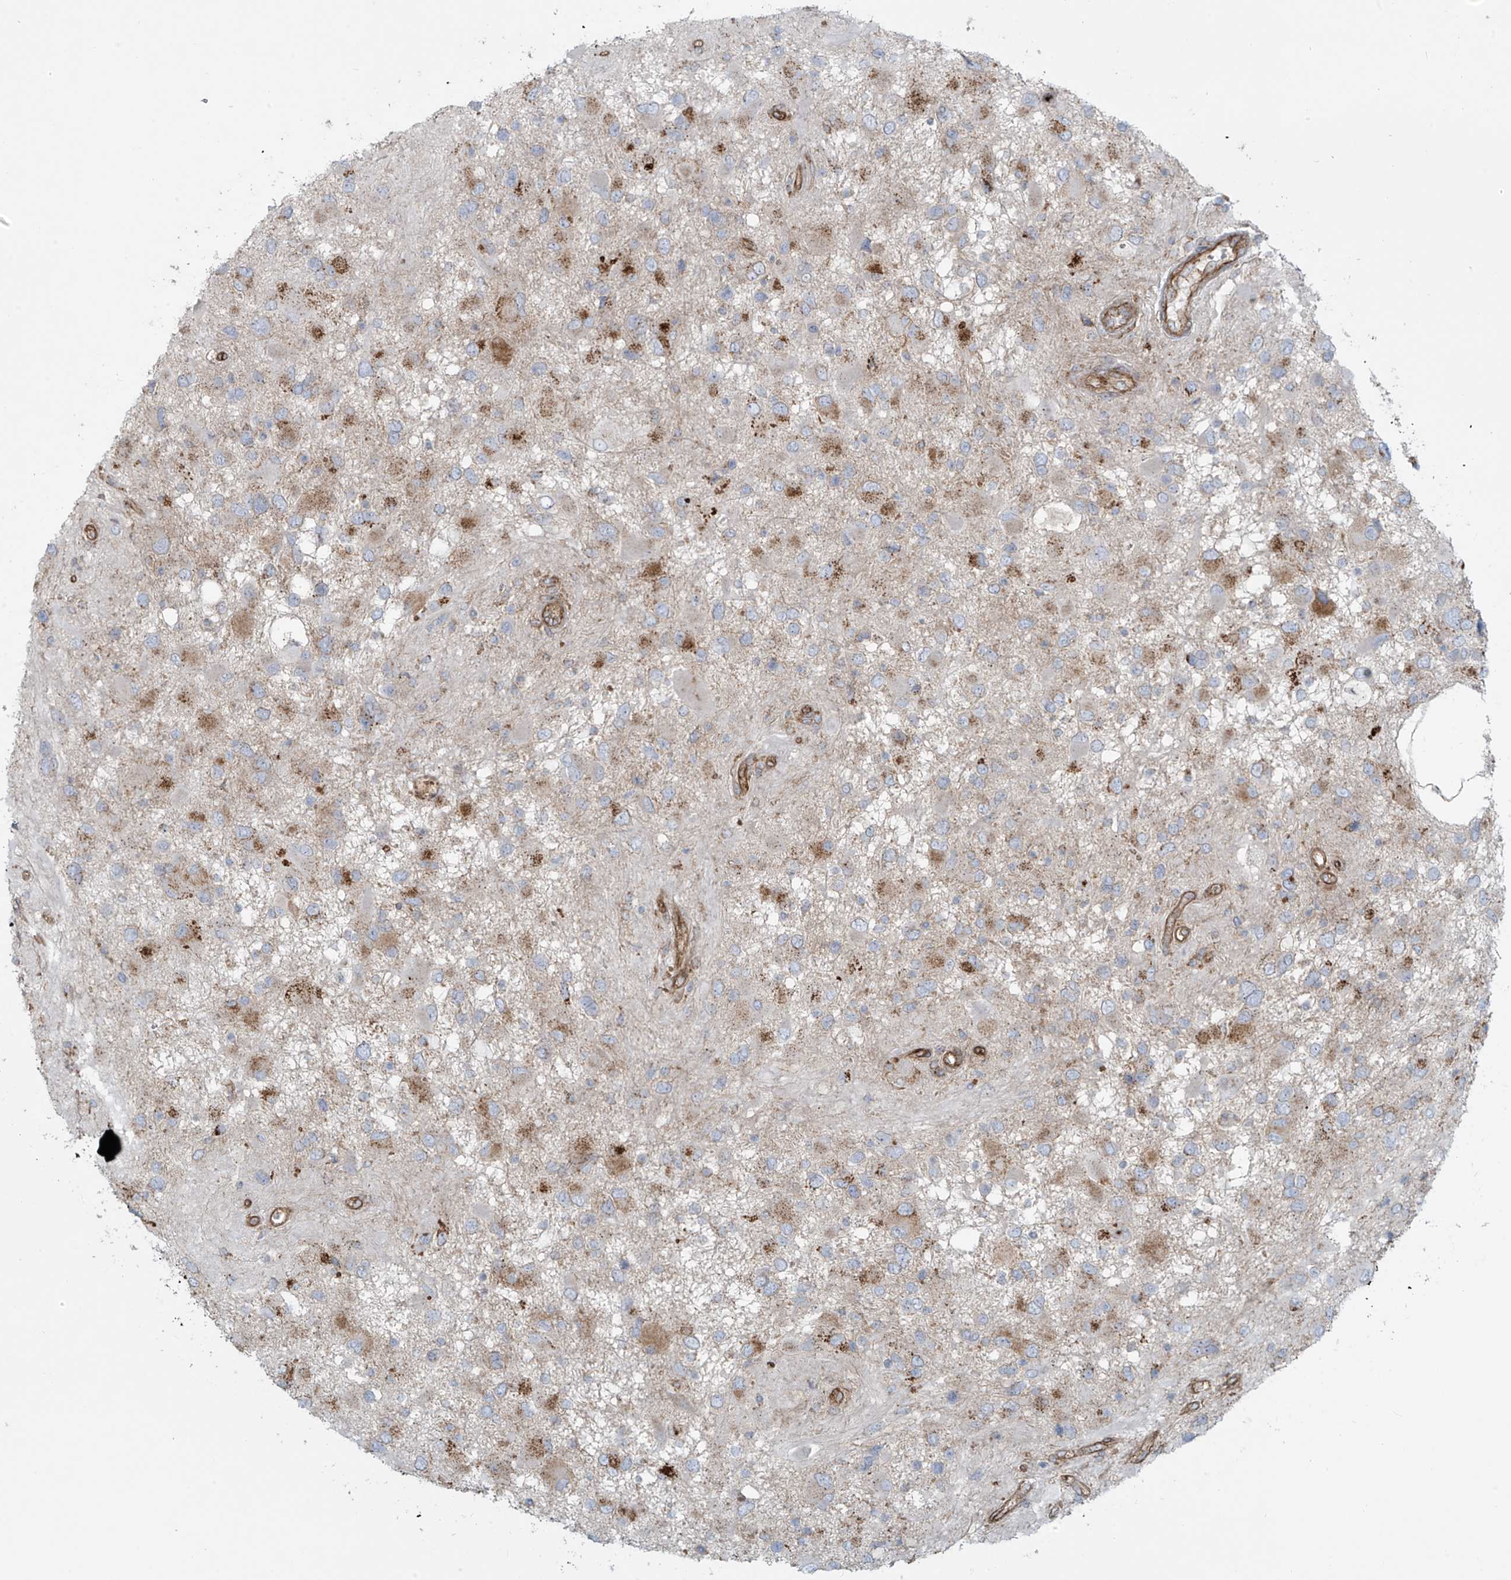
{"staining": {"intensity": "moderate", "quantity": "<25%", "location": "cytoplasmic/membranous"}, "tissue": "glioma", "cell_type": "Tumor cells", "image_type": "cancer", "snomed": [{"axis": "morphology", "description": "Glioma, malignant, High grade"}, {"axis": "topography", "description": "Brain"}], "caption": "Human glioma stained with a protein marker shows moderate staining in tumor cells.", "gene": "LZTS3", "patient": {"sex": "male", "age": 53}}